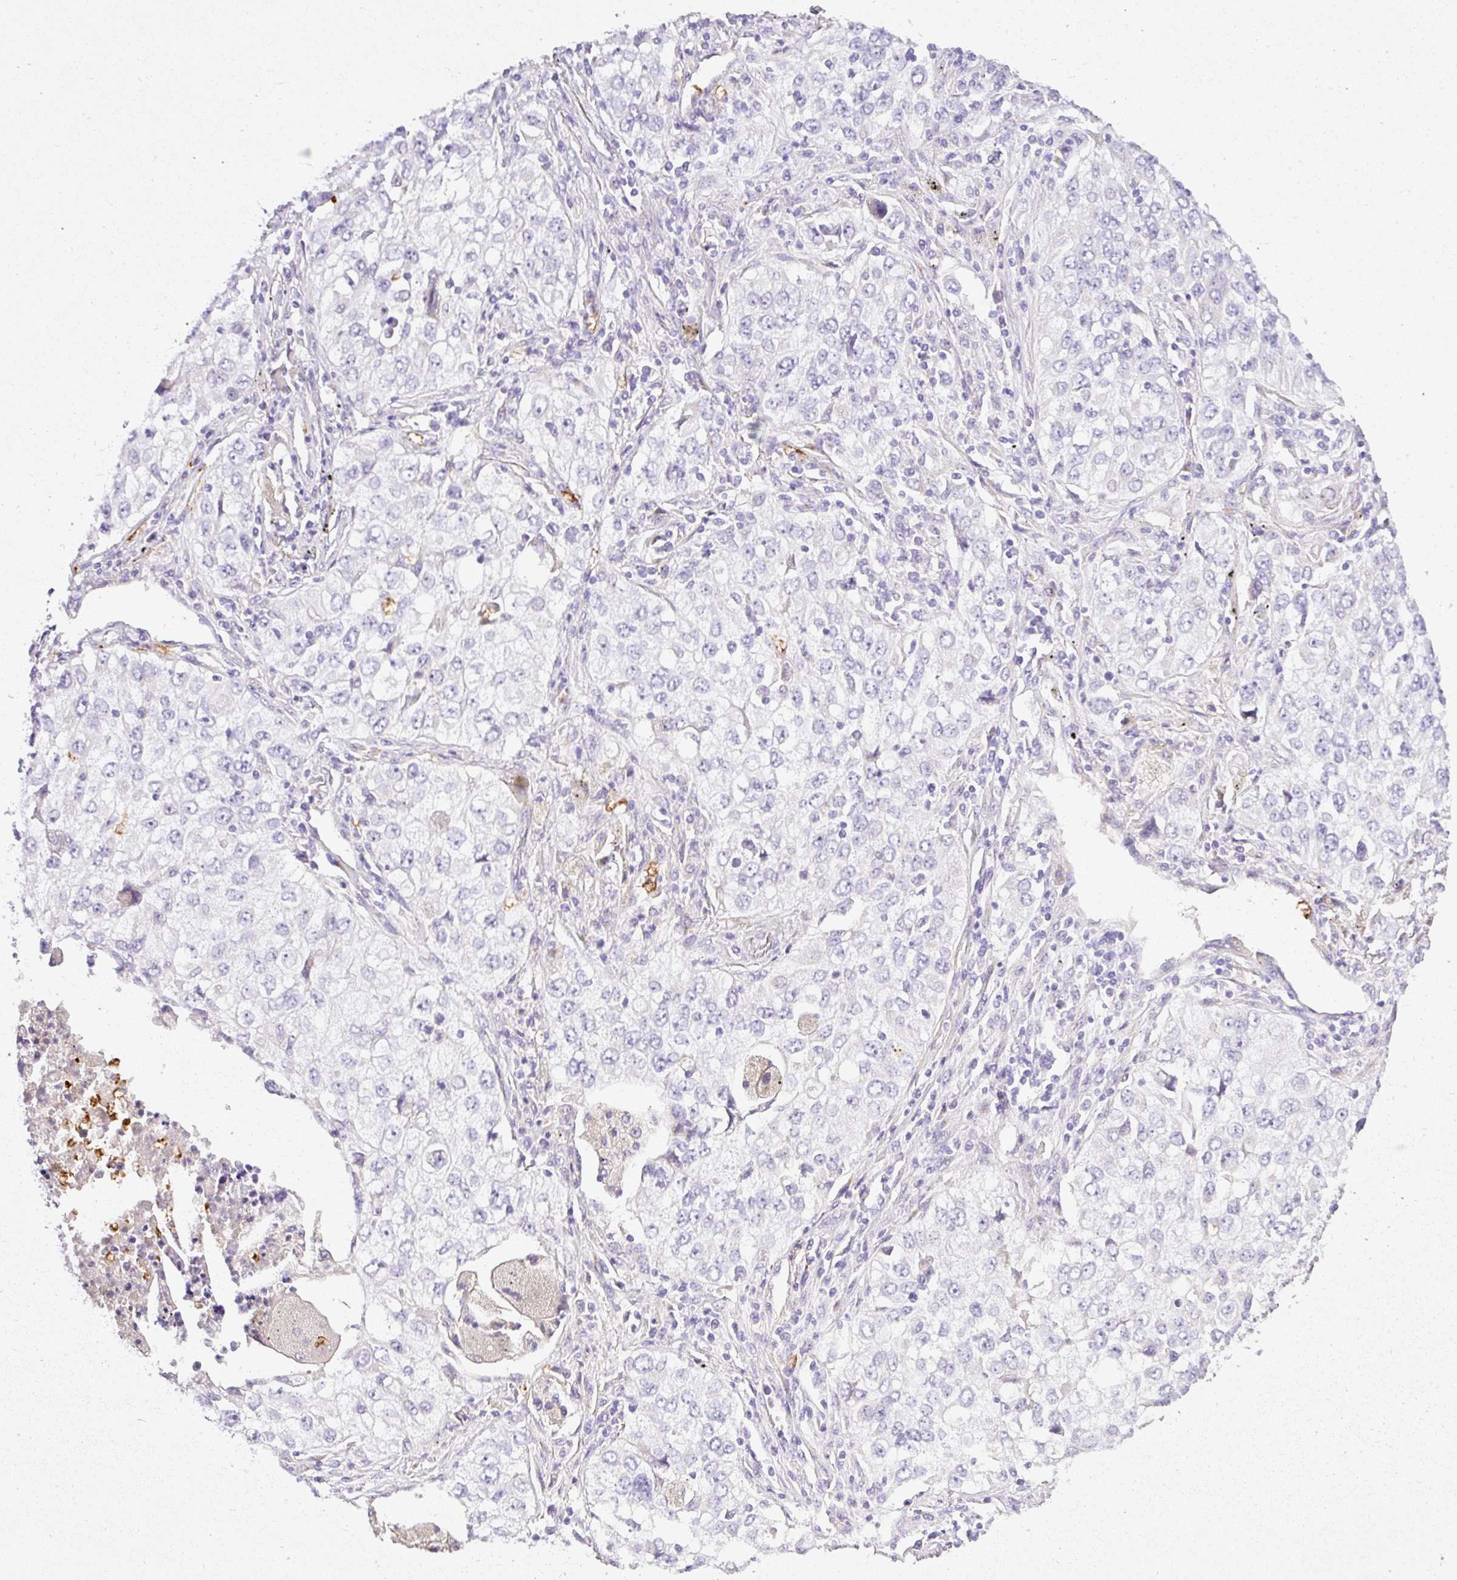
{"staining": {"intensity": "negative", "quantity": "none", "location": "none"}, "tissue": "lung cancer", "cell_type": "Tumor cells", "image_type": "cancer", "snomed": [{"axis": "morphology", "description": "Adenocarcinoma, NOS"}, {"axis": "morphology", "description": "Adenocarcinoma, metastatic, NOS"}, {"axis": "topography", "description": "Lymph node"}, {"axis": "topography", "description": "Lung"}], "caption": "Human lung cancer (adenocarcinoma) stained for a protein using IHC reveals no expression in tumor cells.", "gene": "CRISP3", "patient": {"sex": "female", "age": 42}}